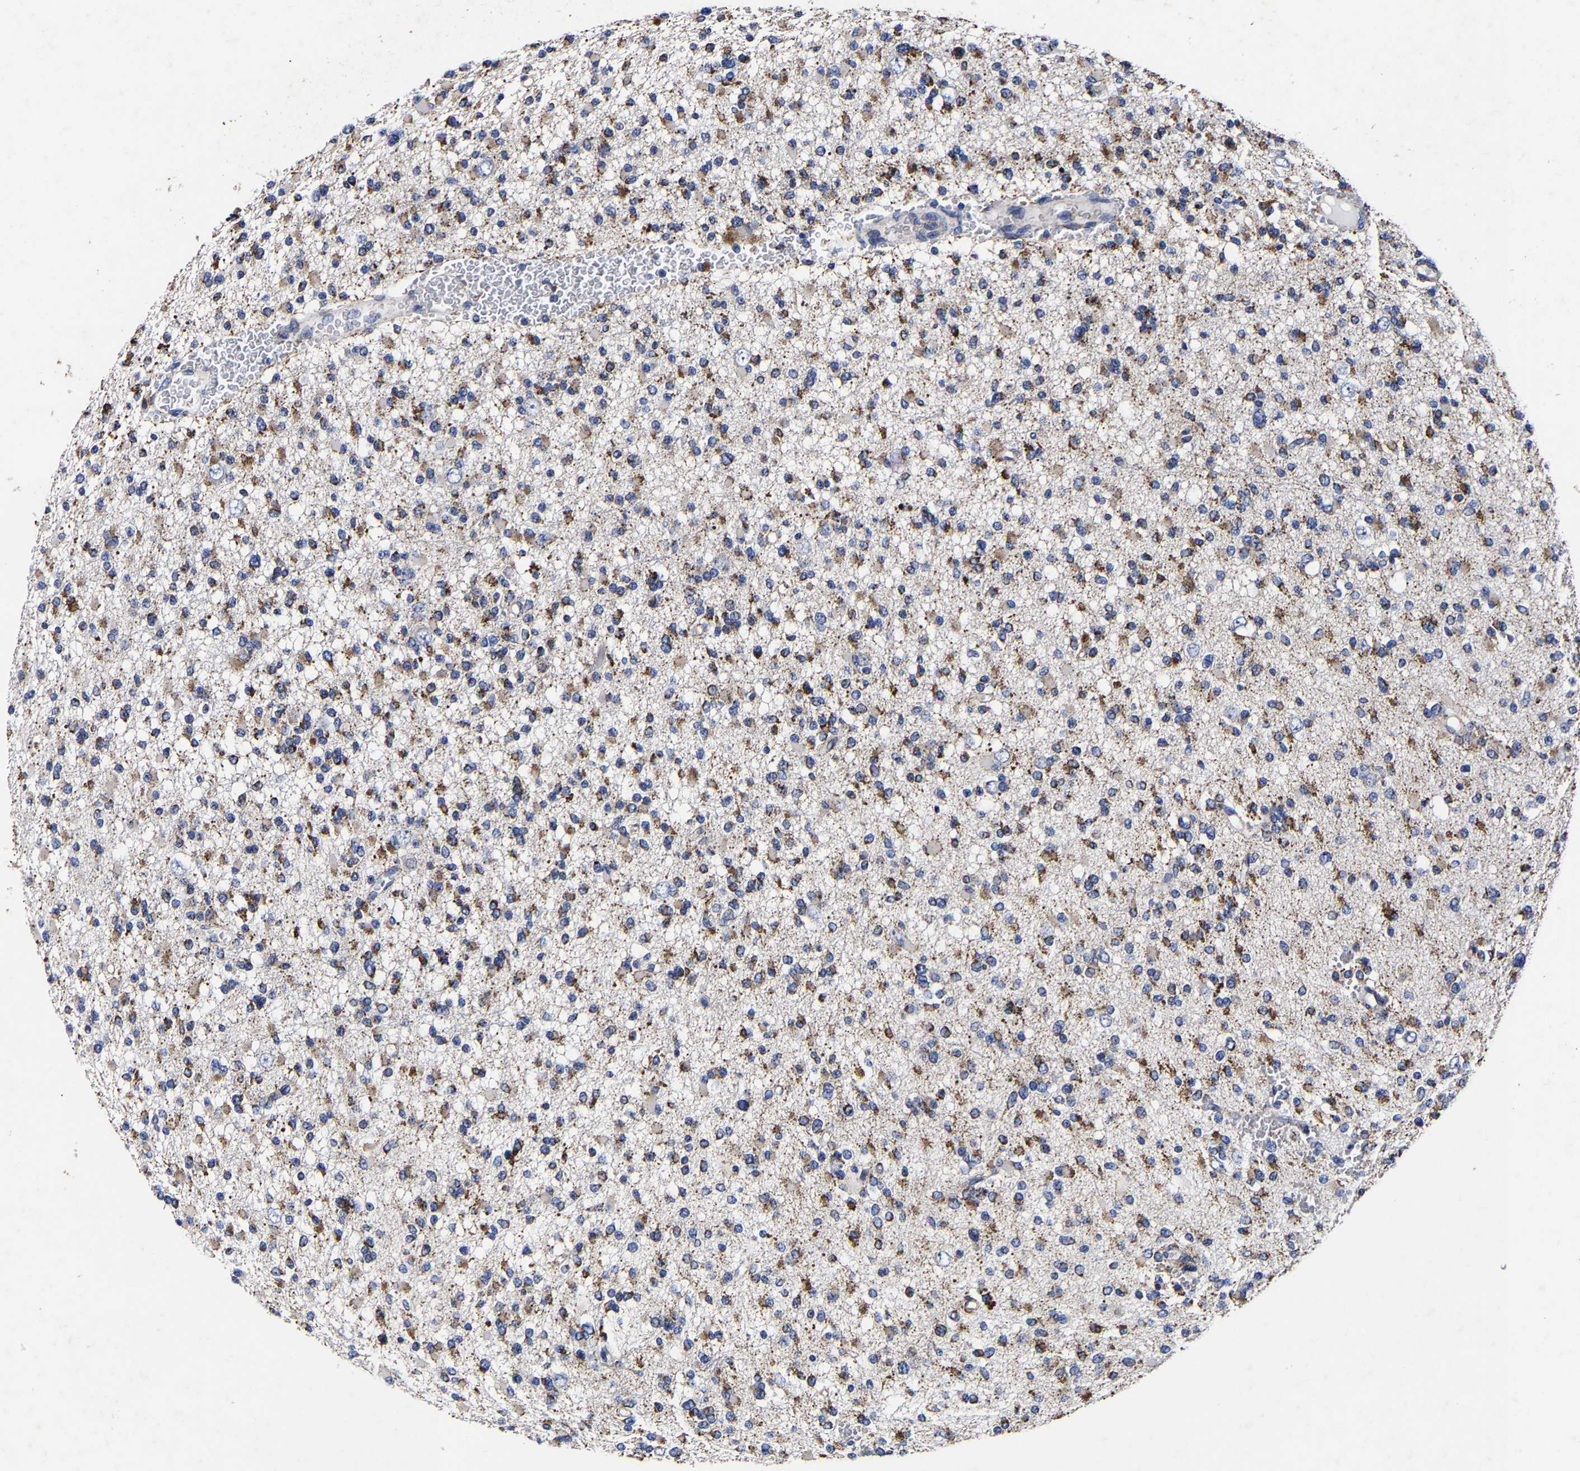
{"staining": {"intensity": "moderate", "quantity": "25%-75%", "location": "cytoplasmic/membranous"}, "tissue": "glioma", "cell_type": "Tumor cells", "image_type": "cancer", "snomed": [{"axis": "morphology", "description": "Glioma, malignant, Low grade"}, {"axis": "topography", "description": "Brain"}], "caption": "Glioma stained with a protein marker displays moderate staining in tumor cells.", "gene": "AASS", "patient": {"sex": "female", "age": 22}}